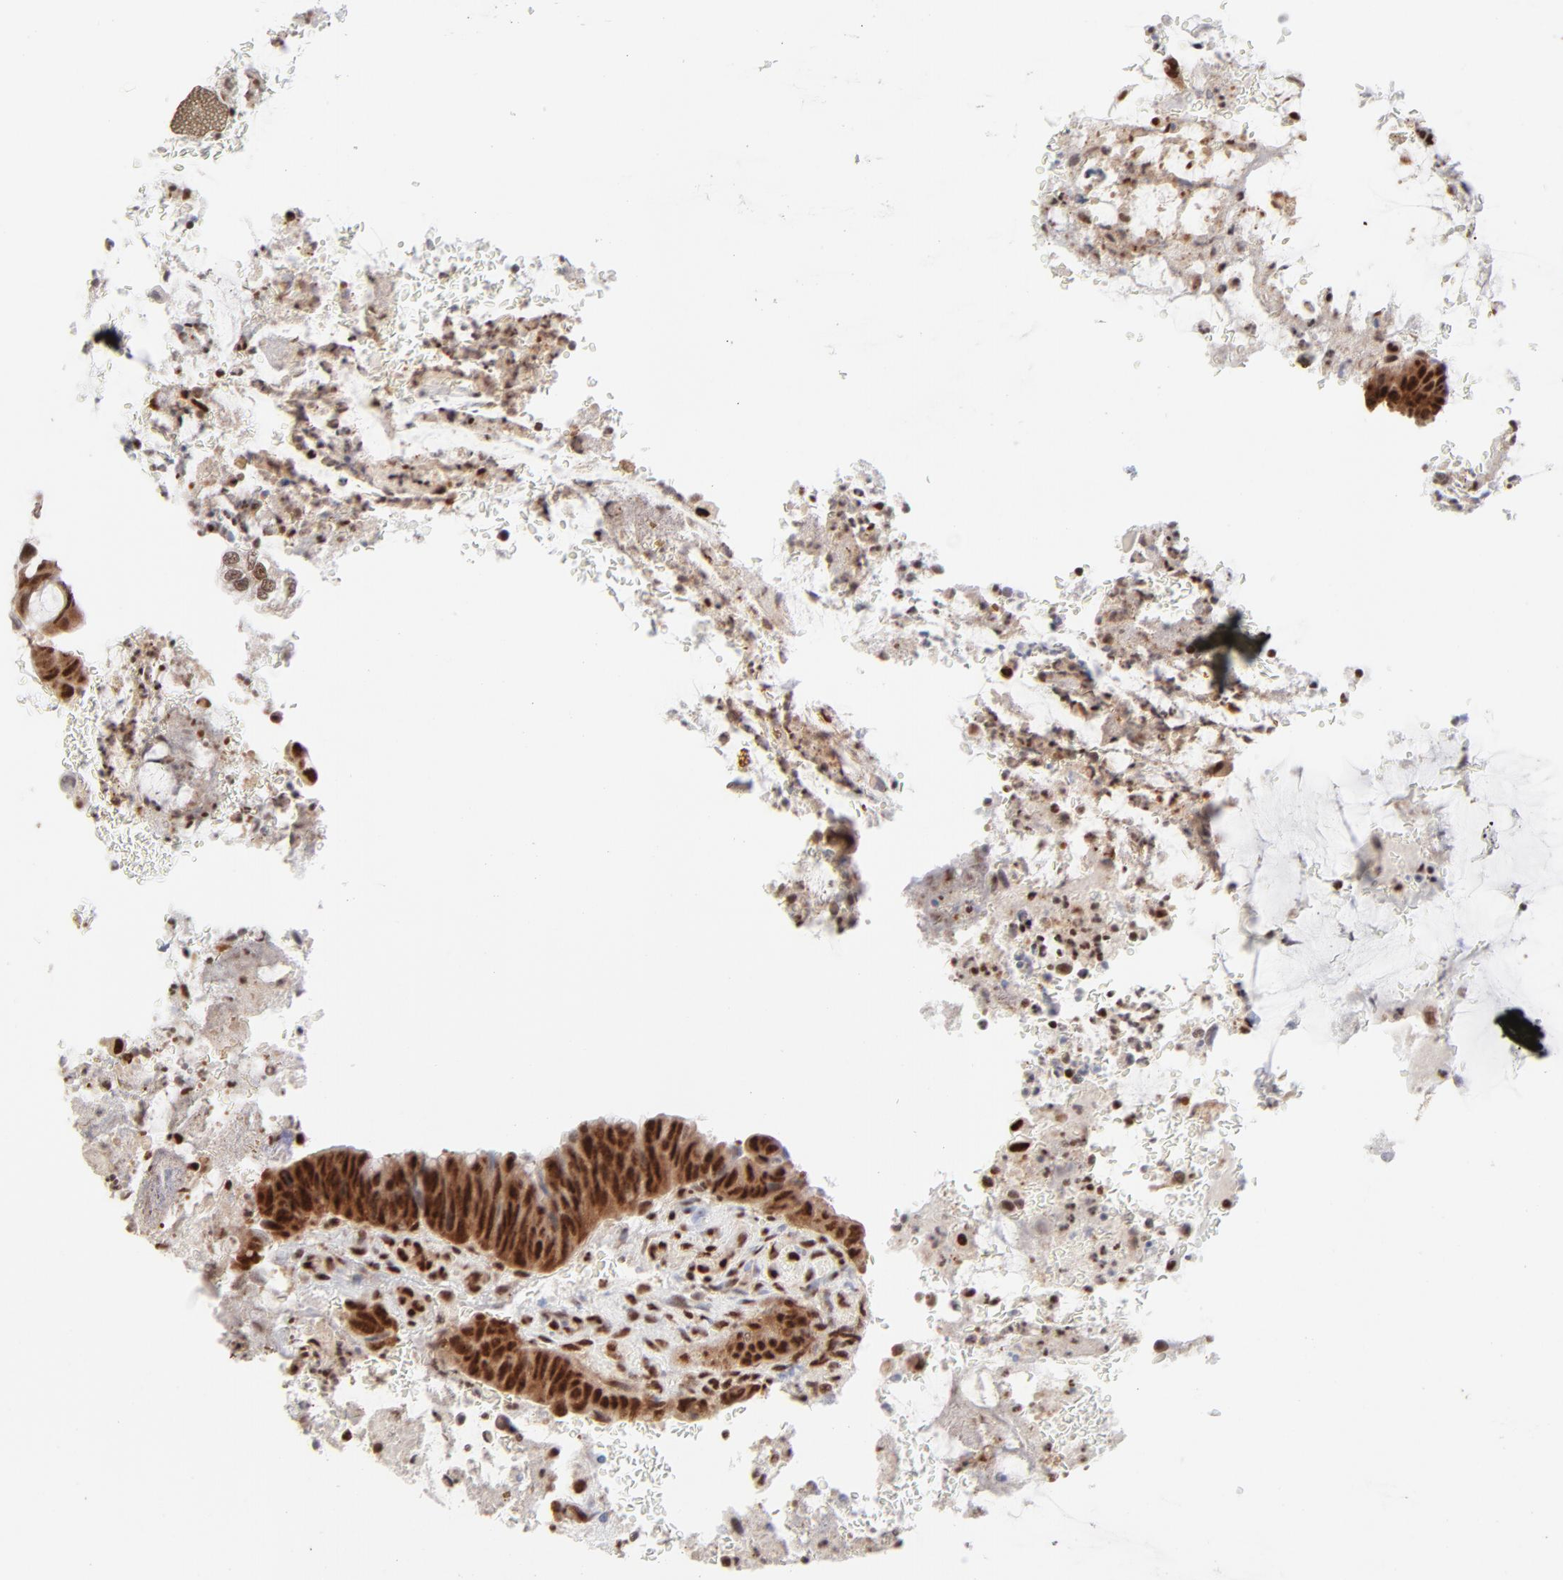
{"staining": {"intensity": "strong", "quantity": ">75%", "location": "nuclear"}, "tissue": "colorectal cancer", "cell_type": "Tumor cells", "image_type": "cancer", "snomed": [{"axis": "morphology", "description": "Normal tissue, NOS"}, {"axis": "morphology", "description": "Adenocarcinoma, NOS"}, {"axis": "topography", "description": "Rectum"}], "caption": "High-power microscopy captured an IHC photomicrograph of colorectal cancer (adenocarcinoma), revealing strong nuclear staining in about >75% of tumor cells.", "gene": "TARDBP", "patient": {"sex": "male", "age": 92}}